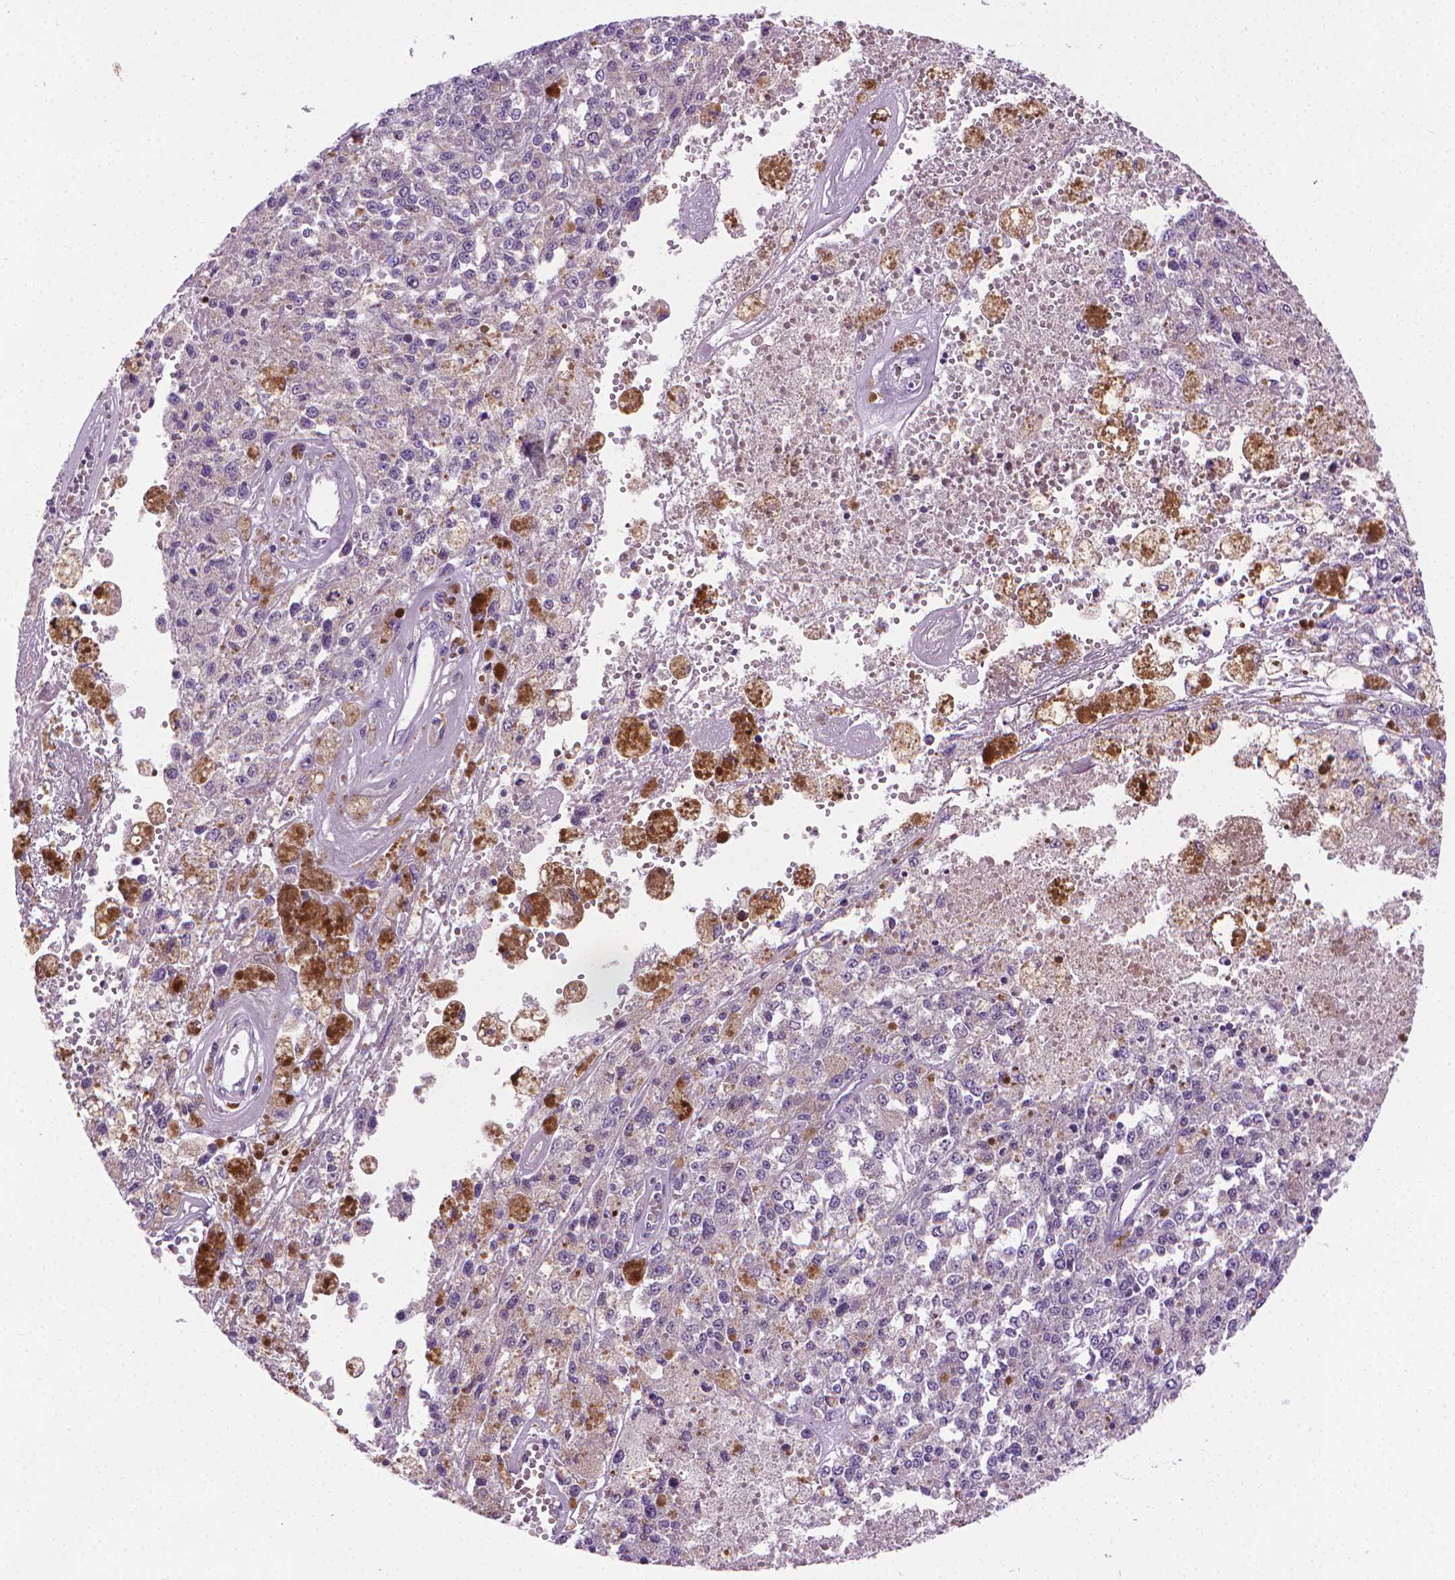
{"staining": {"intensity": "negative", "quantity": "none", "location": "none"}, "tissue": "melanoma", "cell_type": "Tumor cells", "image_type": "cancer", "snomed": [{"axis": "morphology", "description": "Malignant melanoma, Metastatic site"}, {"axis": "topography", "description": "Lymph node"}], "caption": "The image shows no staining of tumor cells in melanoma.", "gene": "SLC51B", "patient": {"sex": "female", "age": 64}}